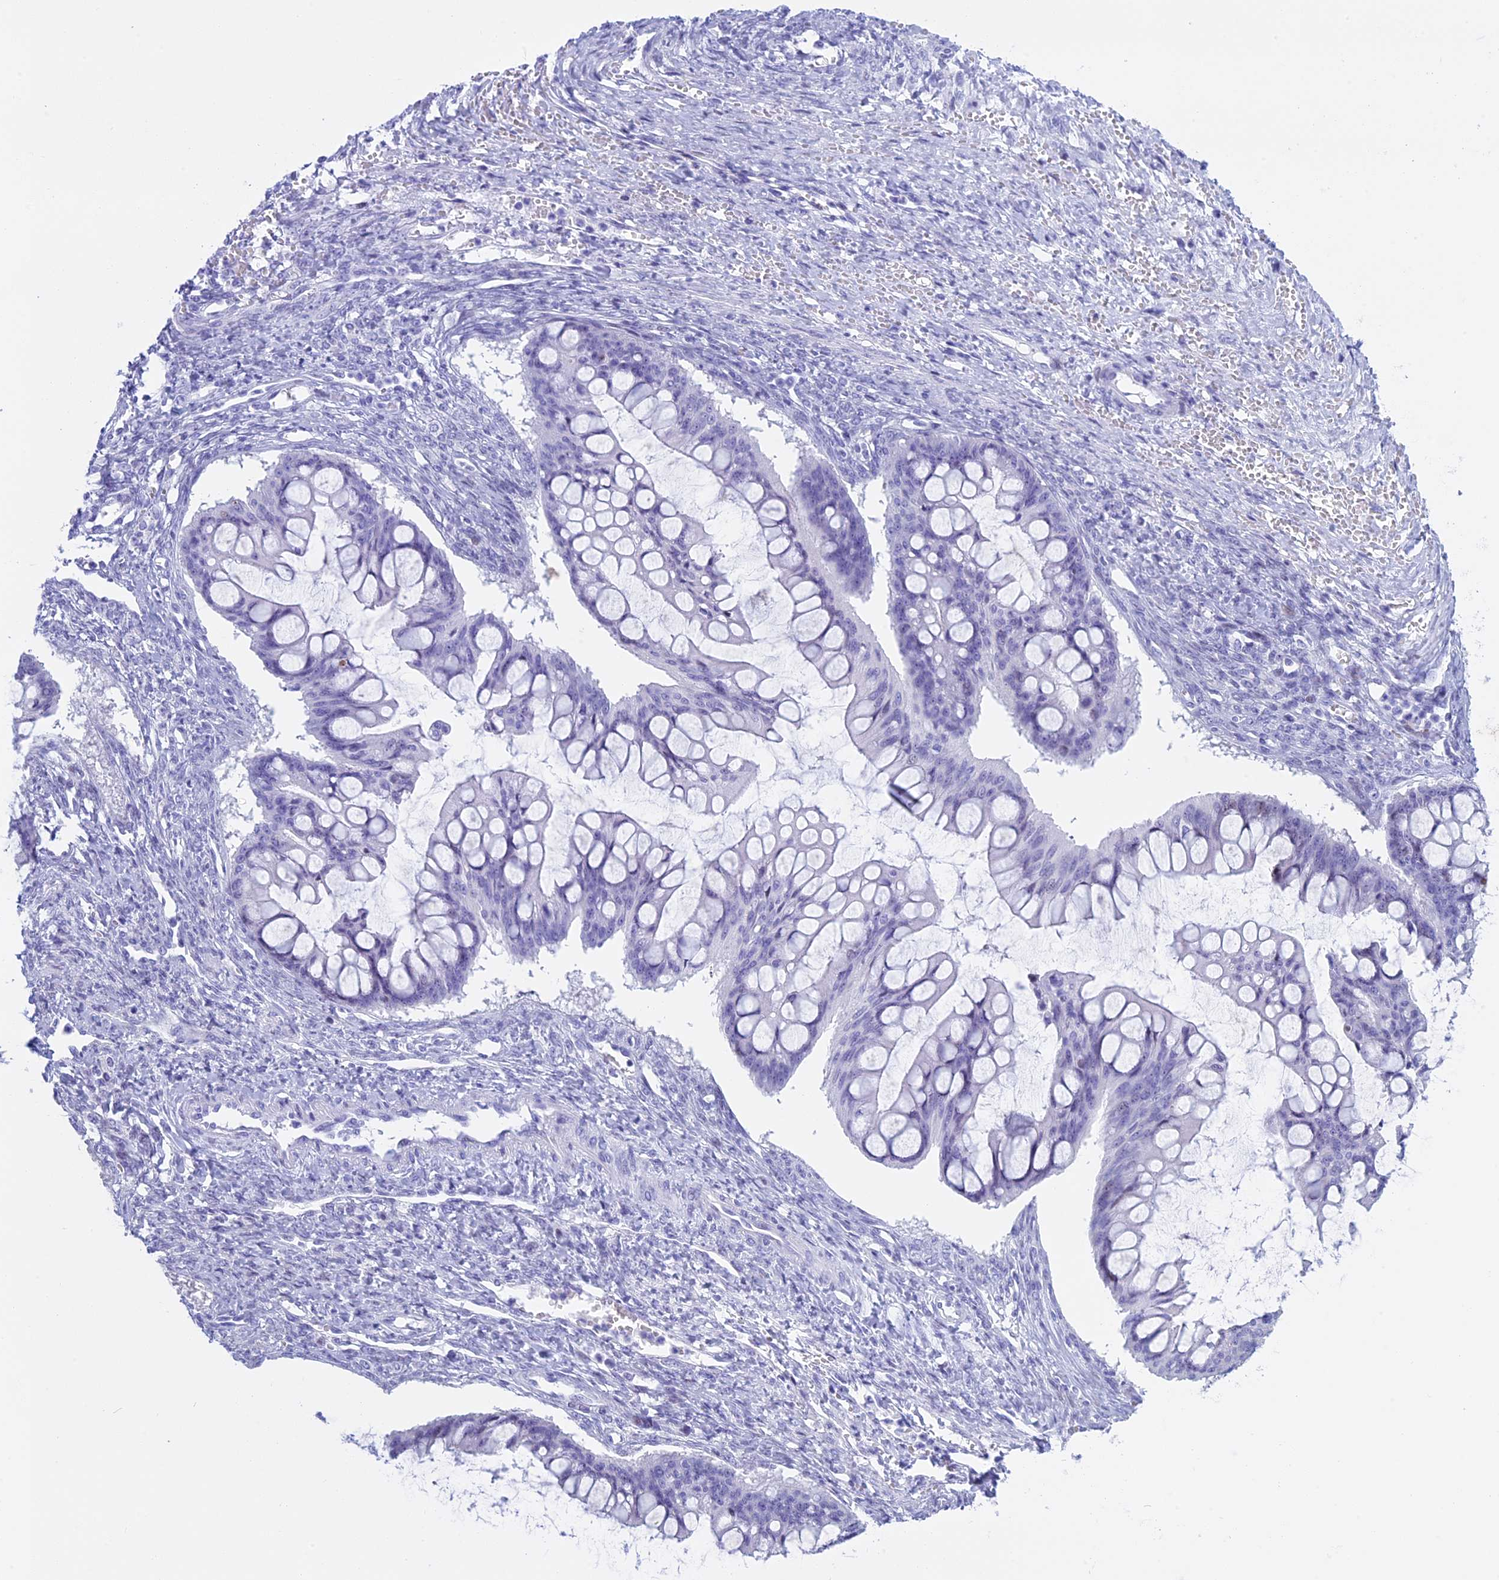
{"staining": {"intensity": "negative", "quantity": "none", "location": "none"}, "tissue": "ovarian cancer", "cell_type": "Tumor cells", "image_type": "cancer", "snomed": [{"axis": "morphology", "description": "Cystadenocarcinoma, mucinous, NOS"}, {"axis": "topography", "description": "Ovary"}], "caption": "A histopathology image of human ovarian cancer (mucinous cystadenocarcinoma) is negative for staining in tumor cells.", "gene": "KCTD21", "patient": {"sex": "female", "age": 73}}